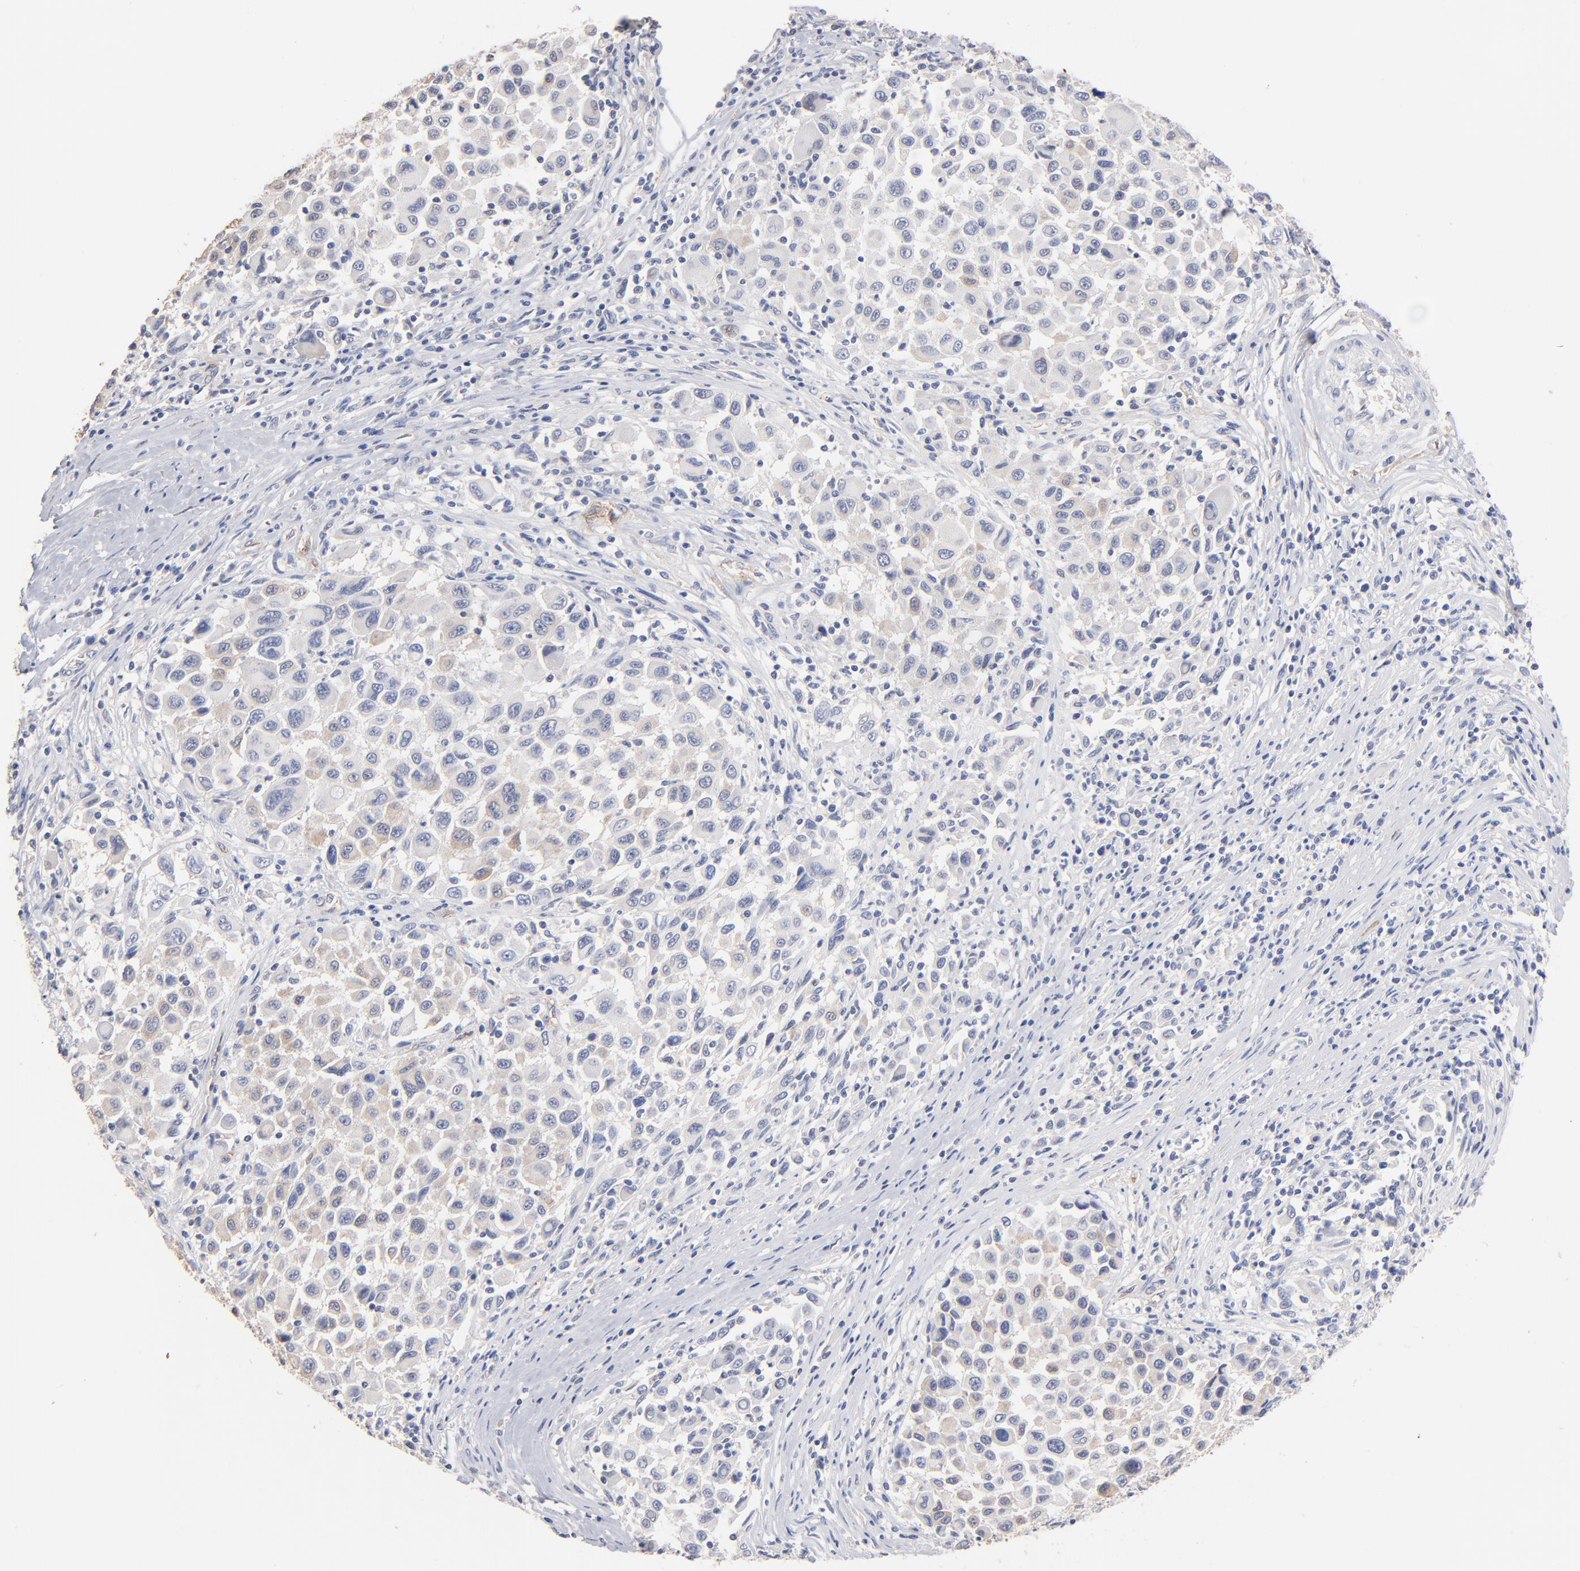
{"staining": {"intensity": "negative", "quantity": "none", "location": "none"}, "tissue": "melanoma", "cell_type": "Tumor cells", "image_type": "cancer", "snomed": [{"axis": "morphology", "description": "Malignant melanoma, Metastatic site"}, {"axis": "topography", "description": "Lymph node"}], "caption": "Histopathology image shows no protein staining in tumor cells of melanoma tissue. Nuclei are stained in blue.", "gene": "ITGA8", "patient": {"sex": "male", "age": 61}}